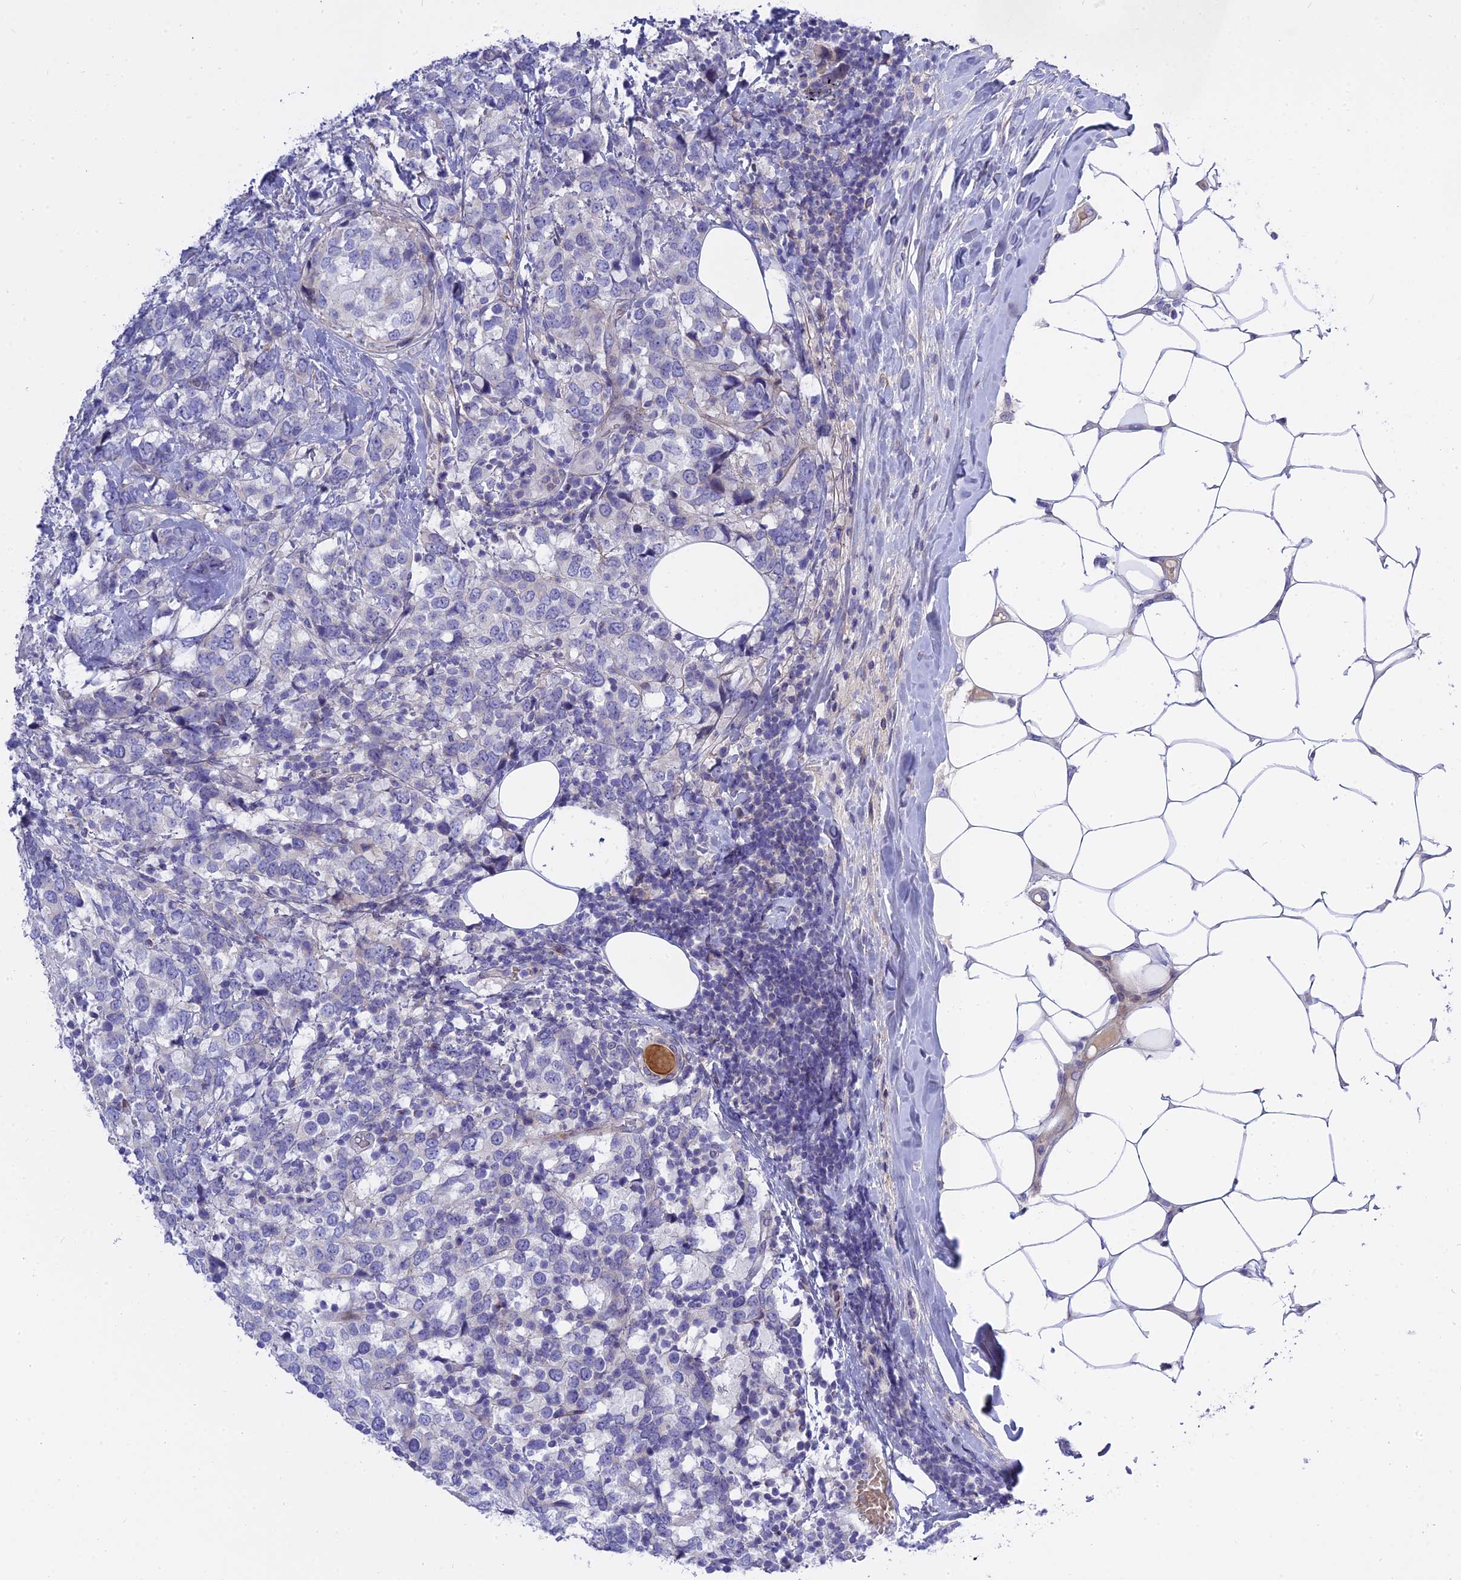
{"staining": {"intensity": "negative", "quantity": "none", "location": "none"}, "tissue": "breast cancer", "cell_type": "Tumor cells", "image_type": "cancer", "snomed": [{"axis": "morphology", "description": "Lobular carcinoma"}, {"axis": "topography", "description": "Breast"}], "caption": "The photomicrograph demonstrates no significant positivity in tumor cells of breast cancer (lobular carcinoma).", "gene": "MBD3L1", "patient": {"sex": "female", "age": 59}}